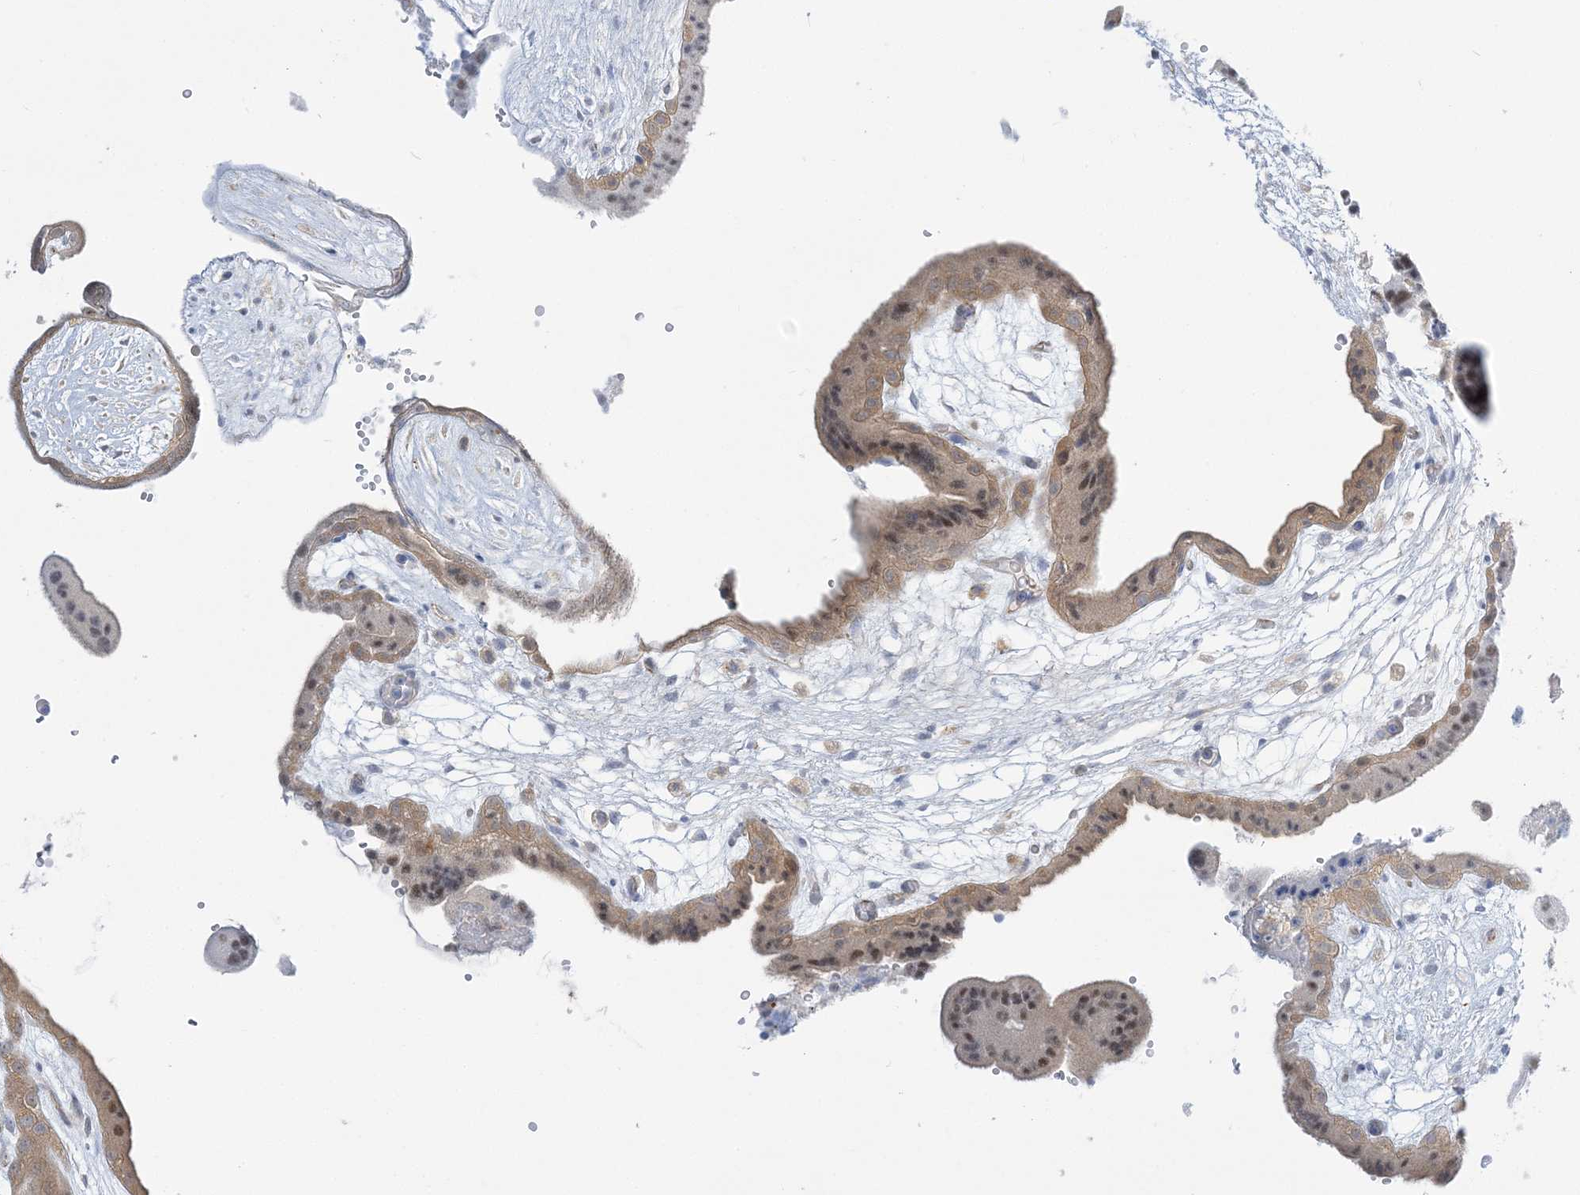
{"staining": {"intensity": "weak", "quantity": "<25%", "location": "nuclear"}, "tissue": "placenta", "cell_type": "Decidual cells", "image_type": "normal", "snomed": [{"axis": "morphology", "description": "Normal tissue, NOS"}, {"axis": "topography", "description": "Placenta"}], "caption": "Photomicrograph shows no significant protein positivity in decidual cells of benign placenta.", "gene": "THADA", "patient": {"sex": "female", "age": 18}}